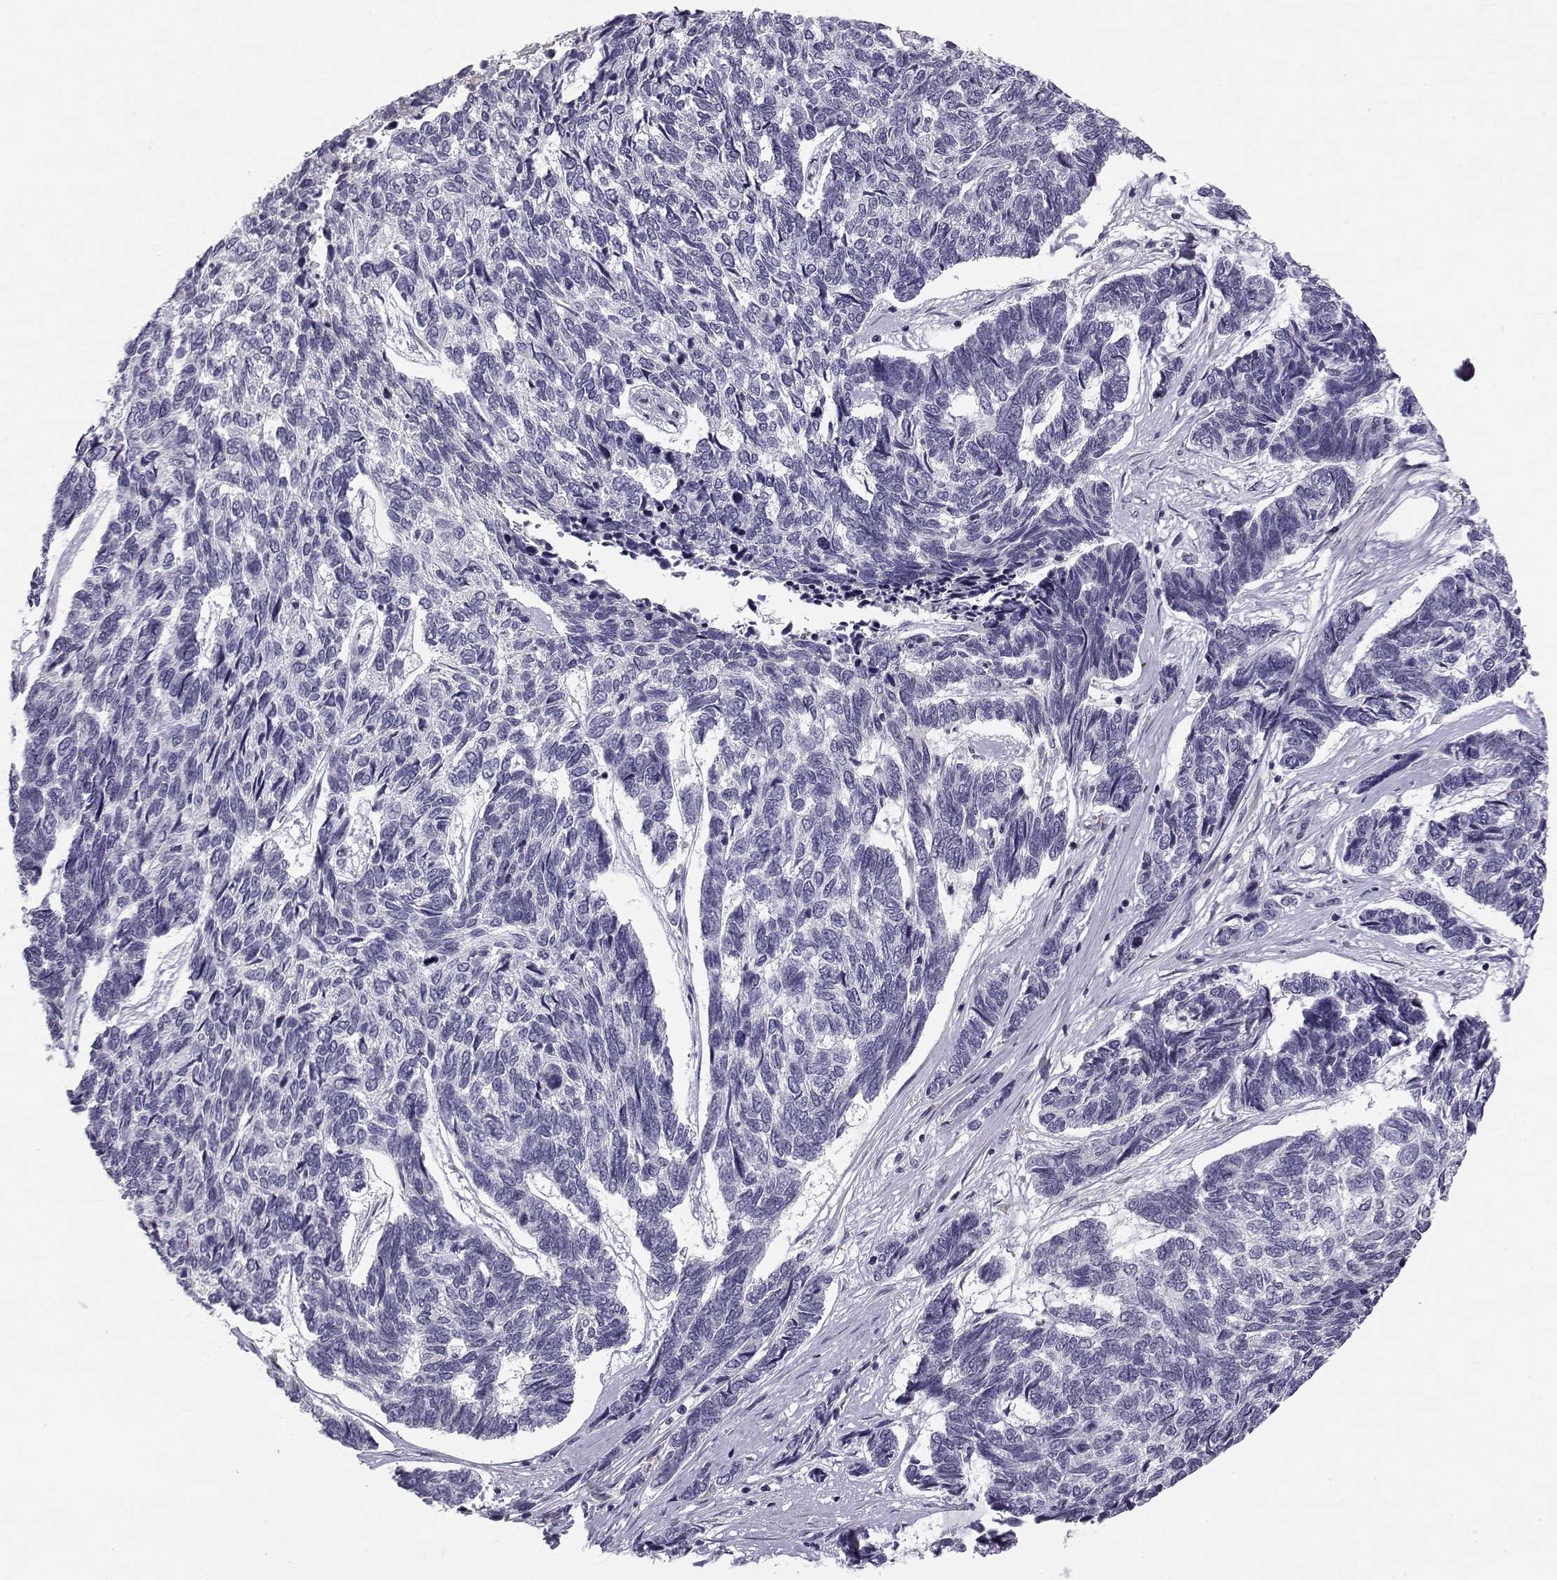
{"staining": {"intensity": "negative", "quantity": "none", "location": "none"}, "tissue": "skin cancer", "cell_type": "Tumor cells", "image_type": "cancer", "snomed": [{"axis": "morphology", "description": "Basal cell carcinoma"}, {"axis": "topography", "description": "Skin"}], "caption": "Skin basal cell carcinoma was stained to show a protein in brown. There is no significant staining in tumor cells.", "gene": "ACSL6", "patient": {"sex": "female", "age": 65}}